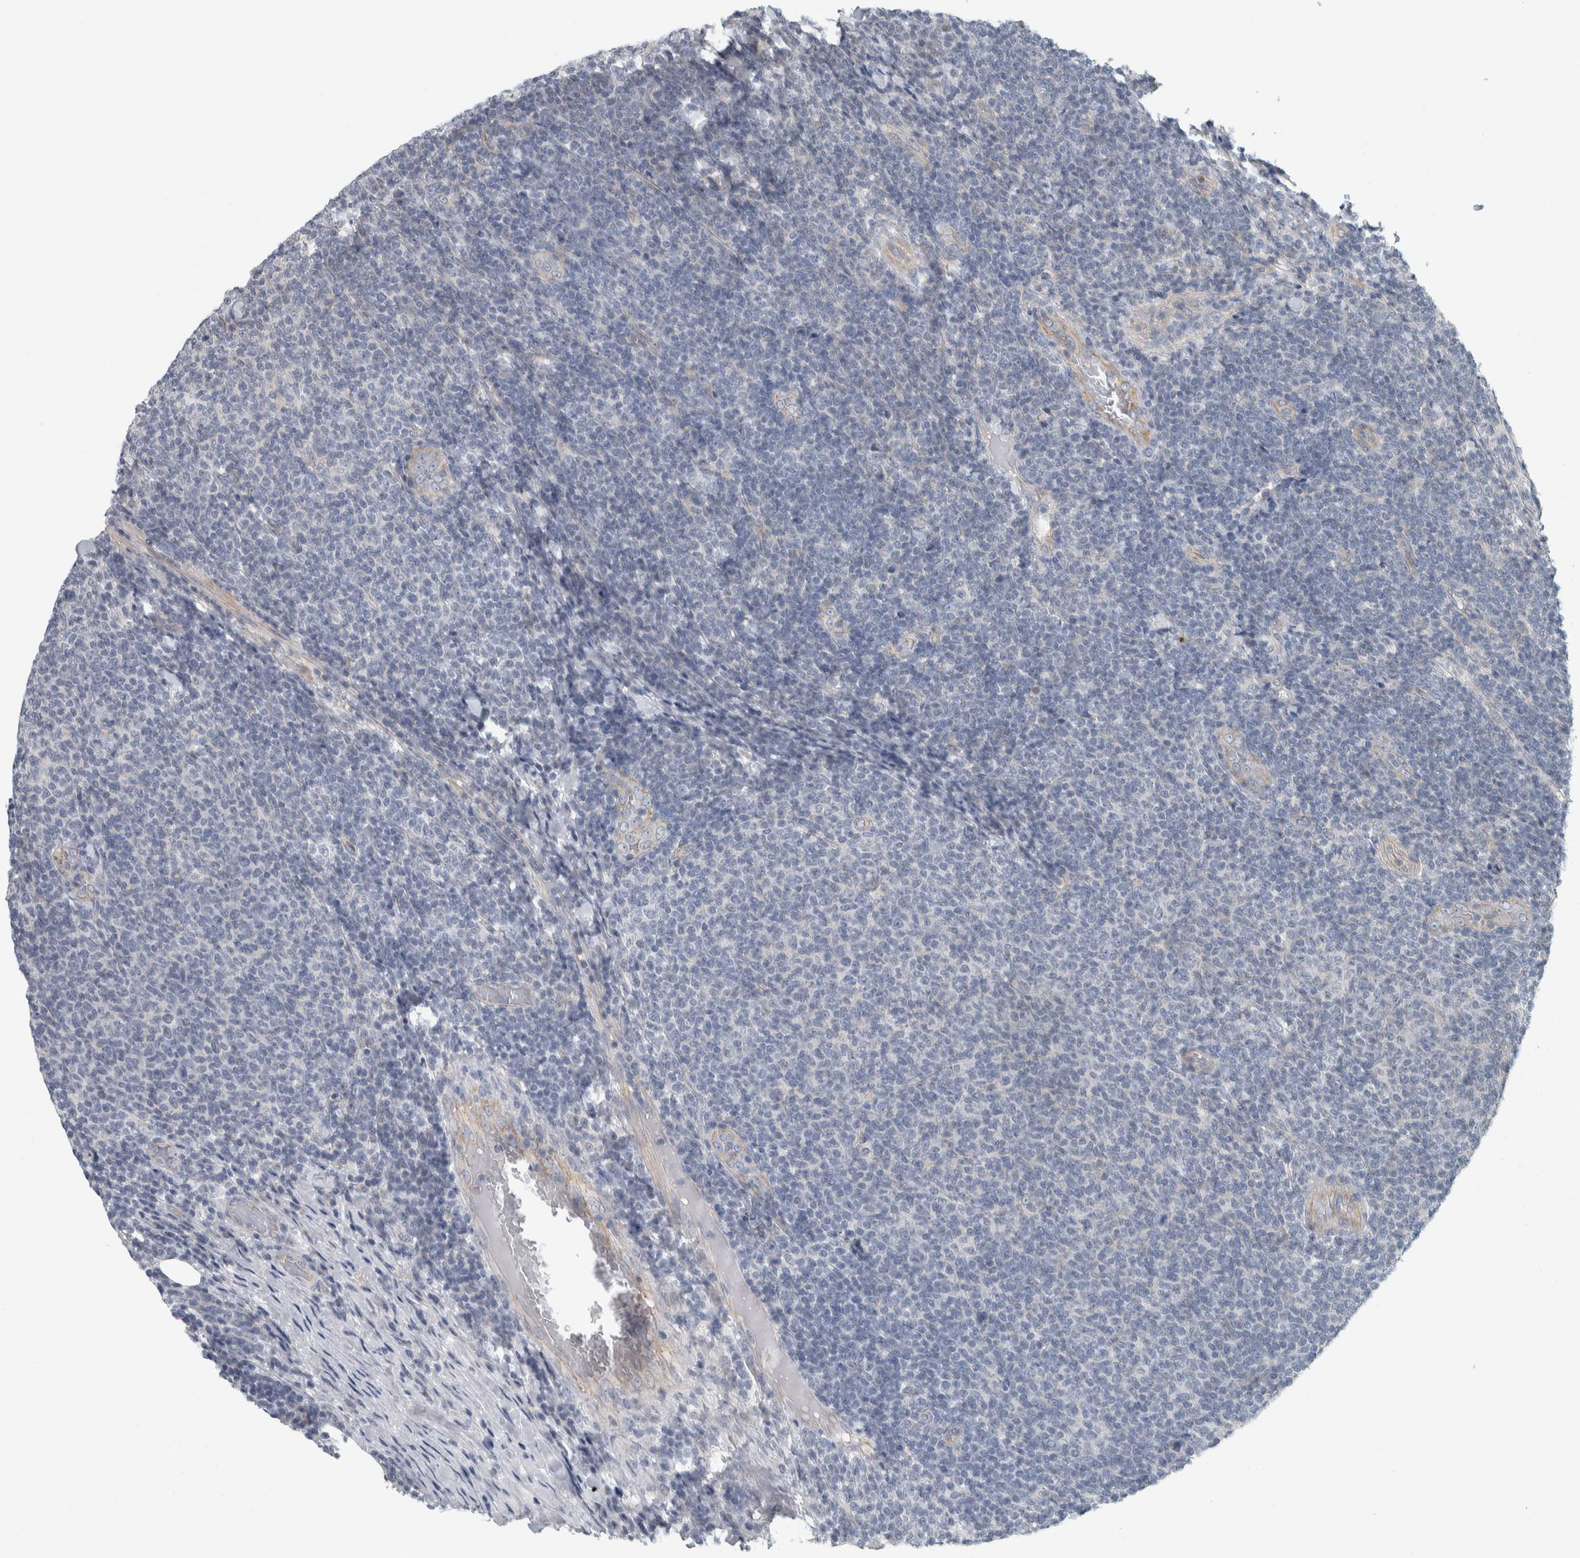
{"staining": {"intensity": "negative", "quantity": "none", "location": "none"}, "tissue": "lymphoma", "cell_type": "Tumor cells", "image_type": "cancer", "snomed": [{"axis": "morphology", "description": "Malignant lymphoma, non-Hodgkin's type, Low grade"}, {"axis": "topography", "description": "Lymph node"}], "caption": "Immunohistochemical staining of human lymphoma shows no significant expression in tumor cells. The staining was performed using DAB (3,3'-diaminobenzidine) to visualize the protein expression in brown, while the nuclei were stained in blue with hematoxylin (Magnification: 20x).", "gene": "KCNJ3", "patient": {"sex": "male", "age": 66}}